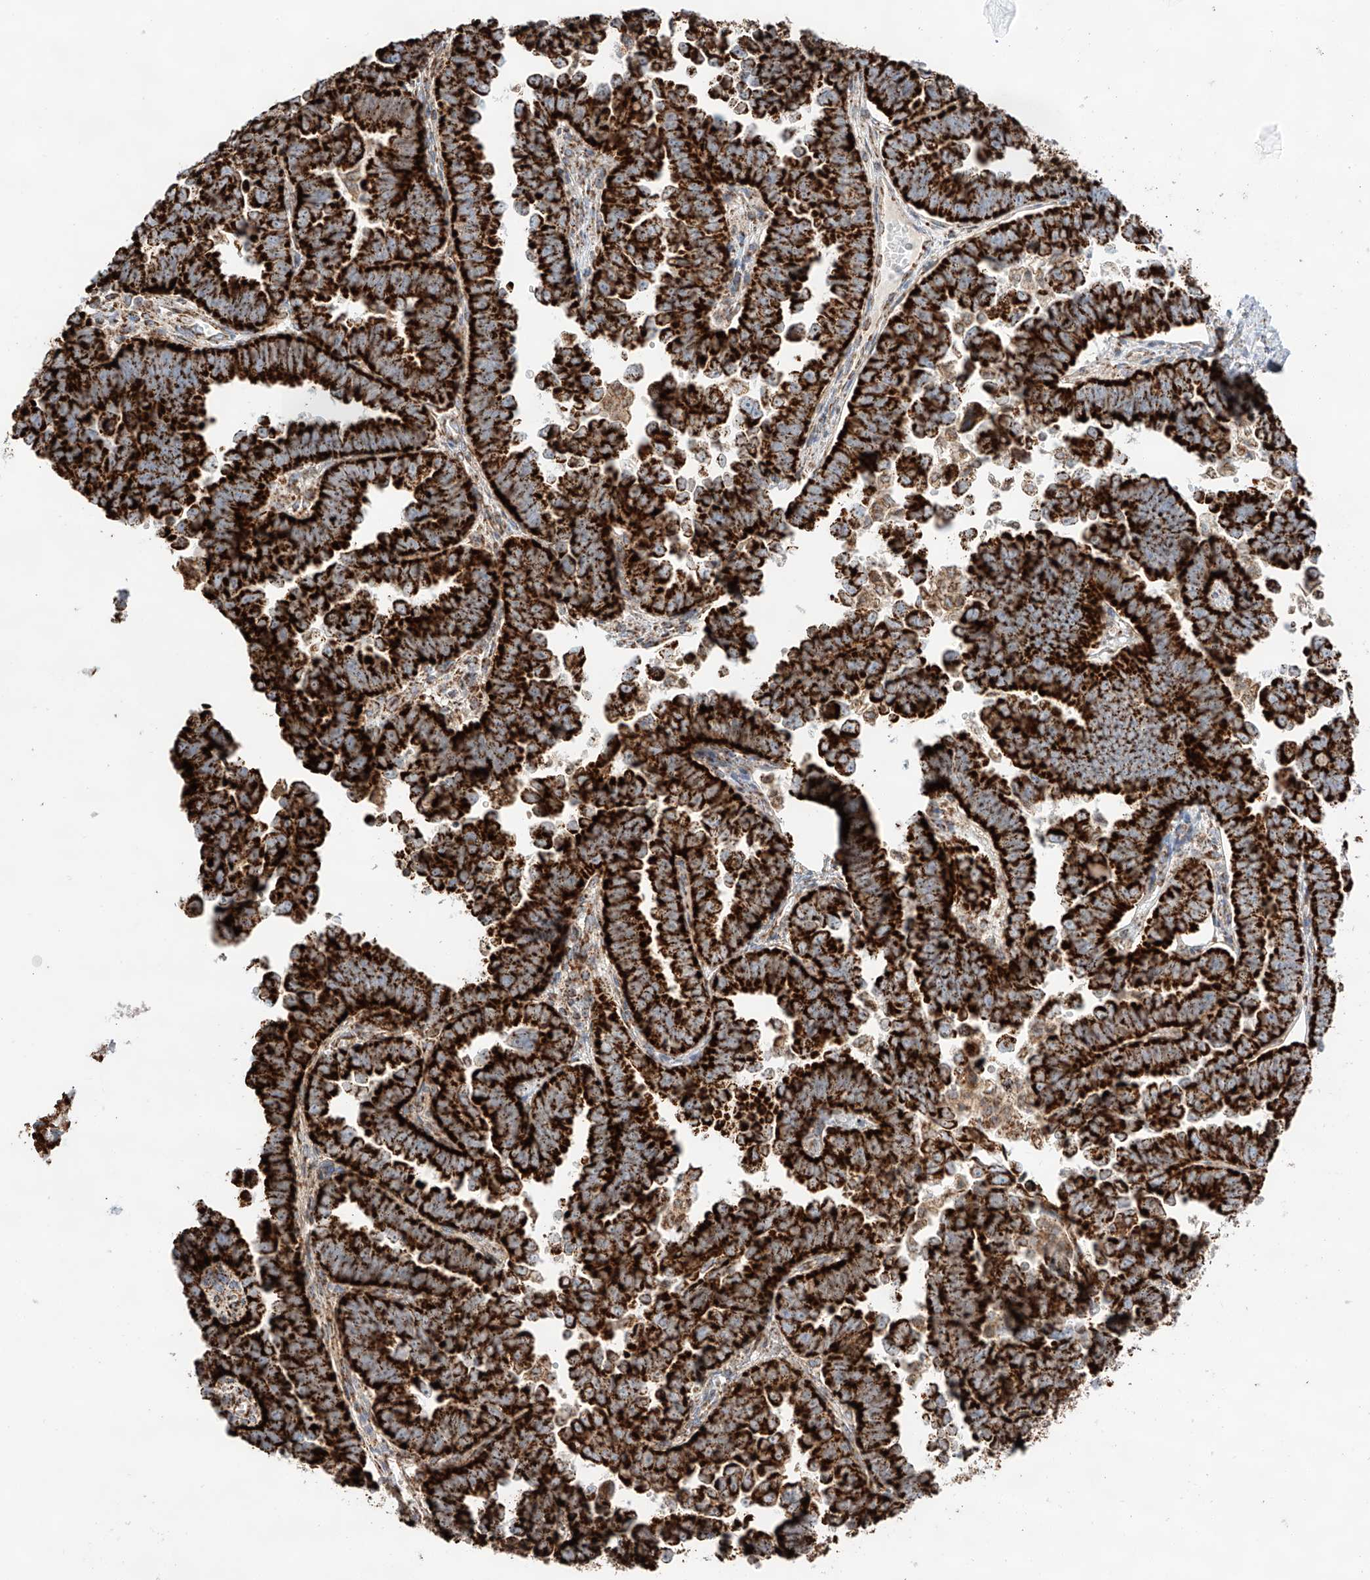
{"staining": {"intensity": "strong", "quantity": ">75%", "location": "cytoplasmic/membranous"}, "tissue": "endometrial cancer", "cell_type": "Tumor cells", "image_type": "cancer", "snomed": [{"axis": "morphology", "description": "Adenocarcinoma, NOS"}, {"axis": "topography", "description": "Endometrium"}], "caption": "IHC micrograph of neoplastic tissue: human endometrial cancer stained using immunohistochemistry demonstrates high levels of strong protein expression localized specifically in the cytoplasmic/membranous of tumor cells, appearing as a cytoplasmic/membranous brown color.", "gene": "TTC27", "patient": {"sex": "female", "age": 75}}